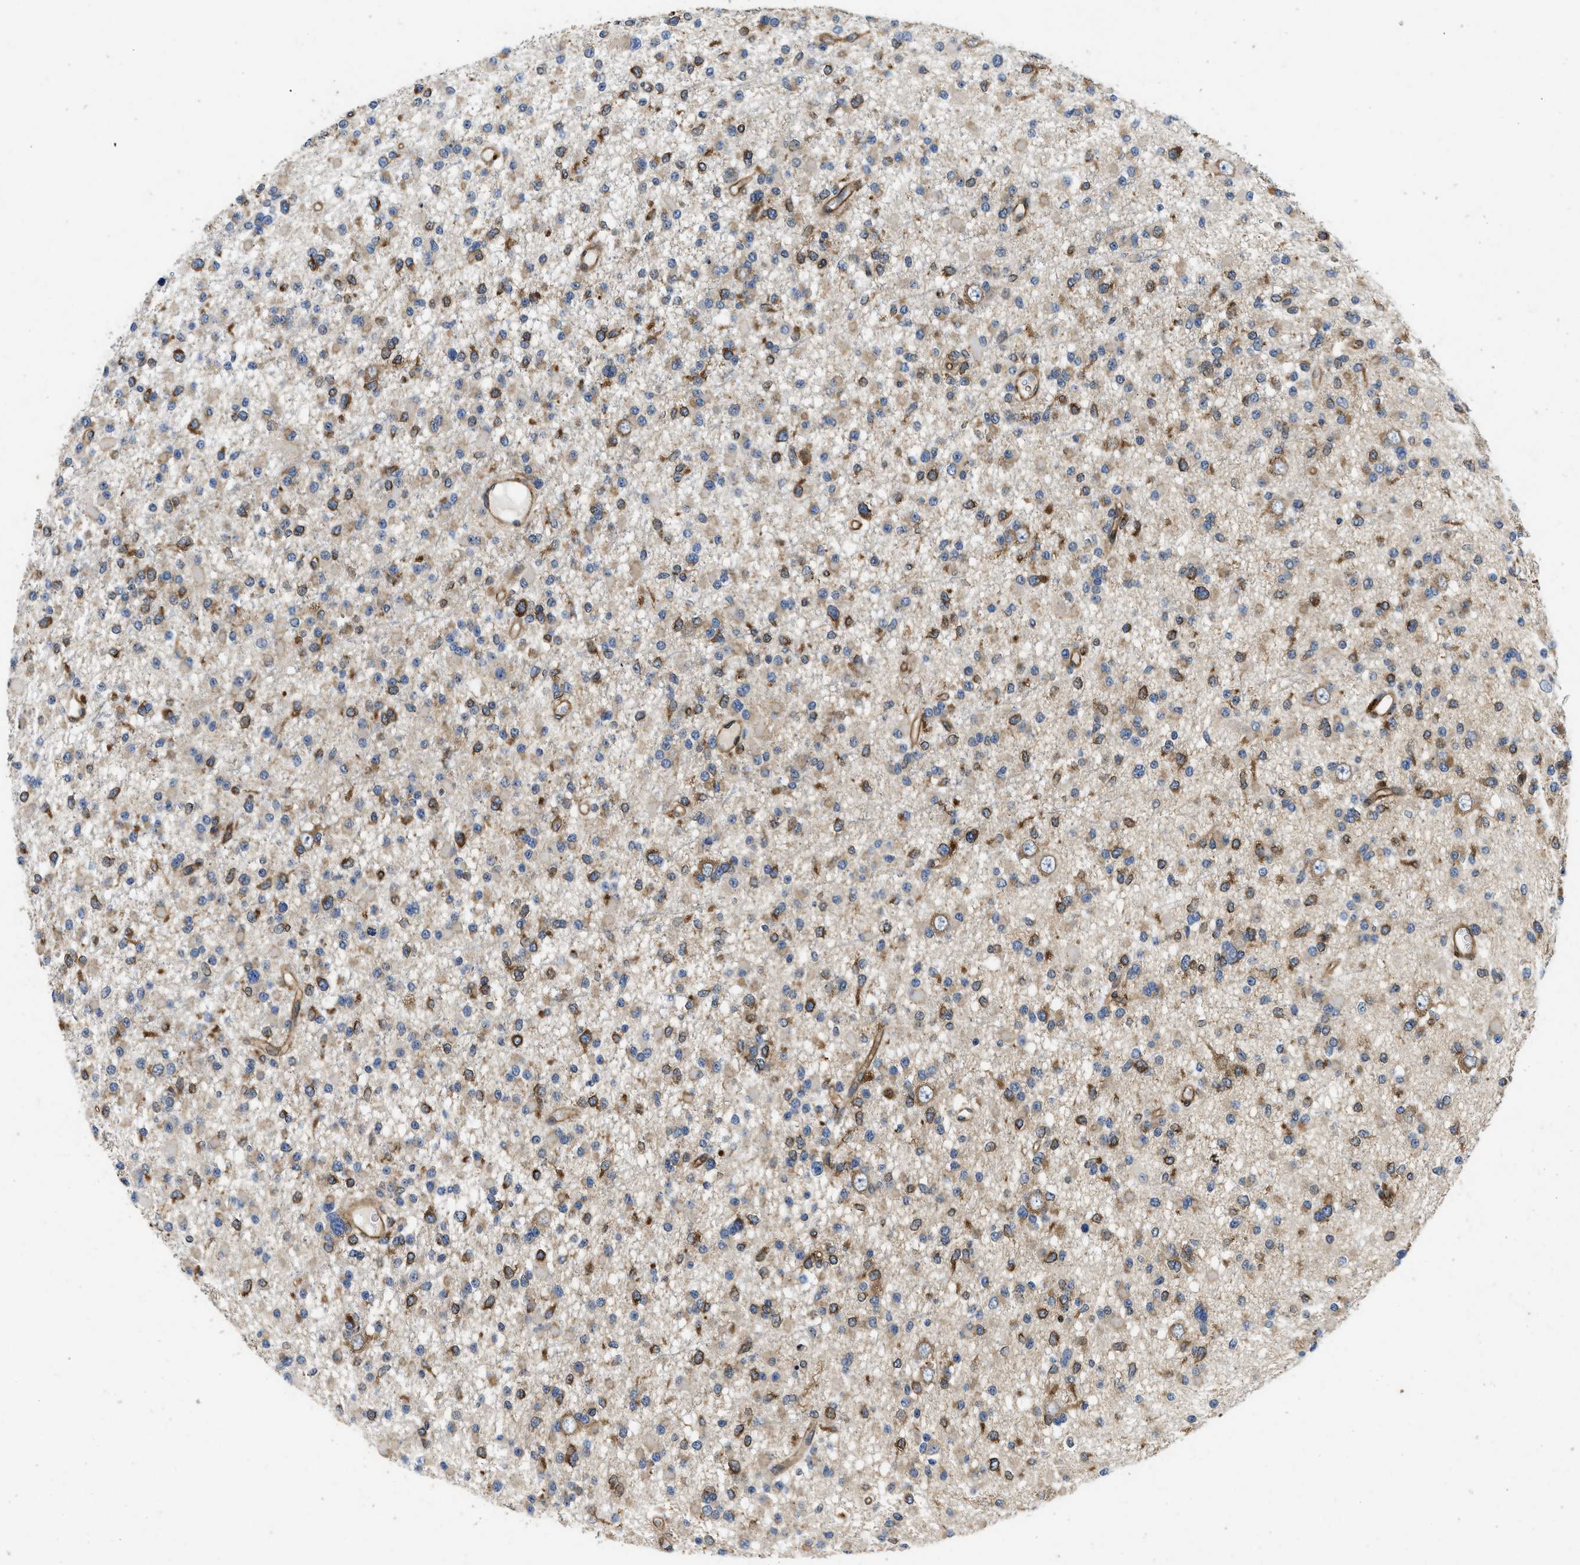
{"staining": {"intensity": "moderate", "quantity": "25%-75%", "location": "cytoplasmic/membranous"}, "tissue": "glioma", "cell_type": "Tumor cells", "image_type": "cancer", "snomed": [{"axis": "morphology", "description": "Glioma, malignant, Low grade"}, {"axis": "topography", "description": "Brain"}], "caption": "Moderate cytoplasmic/membranous staining for a protein is identified in approximately 25%-75% of tumor cells of glioma using IHC.", "gene": "RAPH1", "patient": {"sex": "female", "age": 22}}